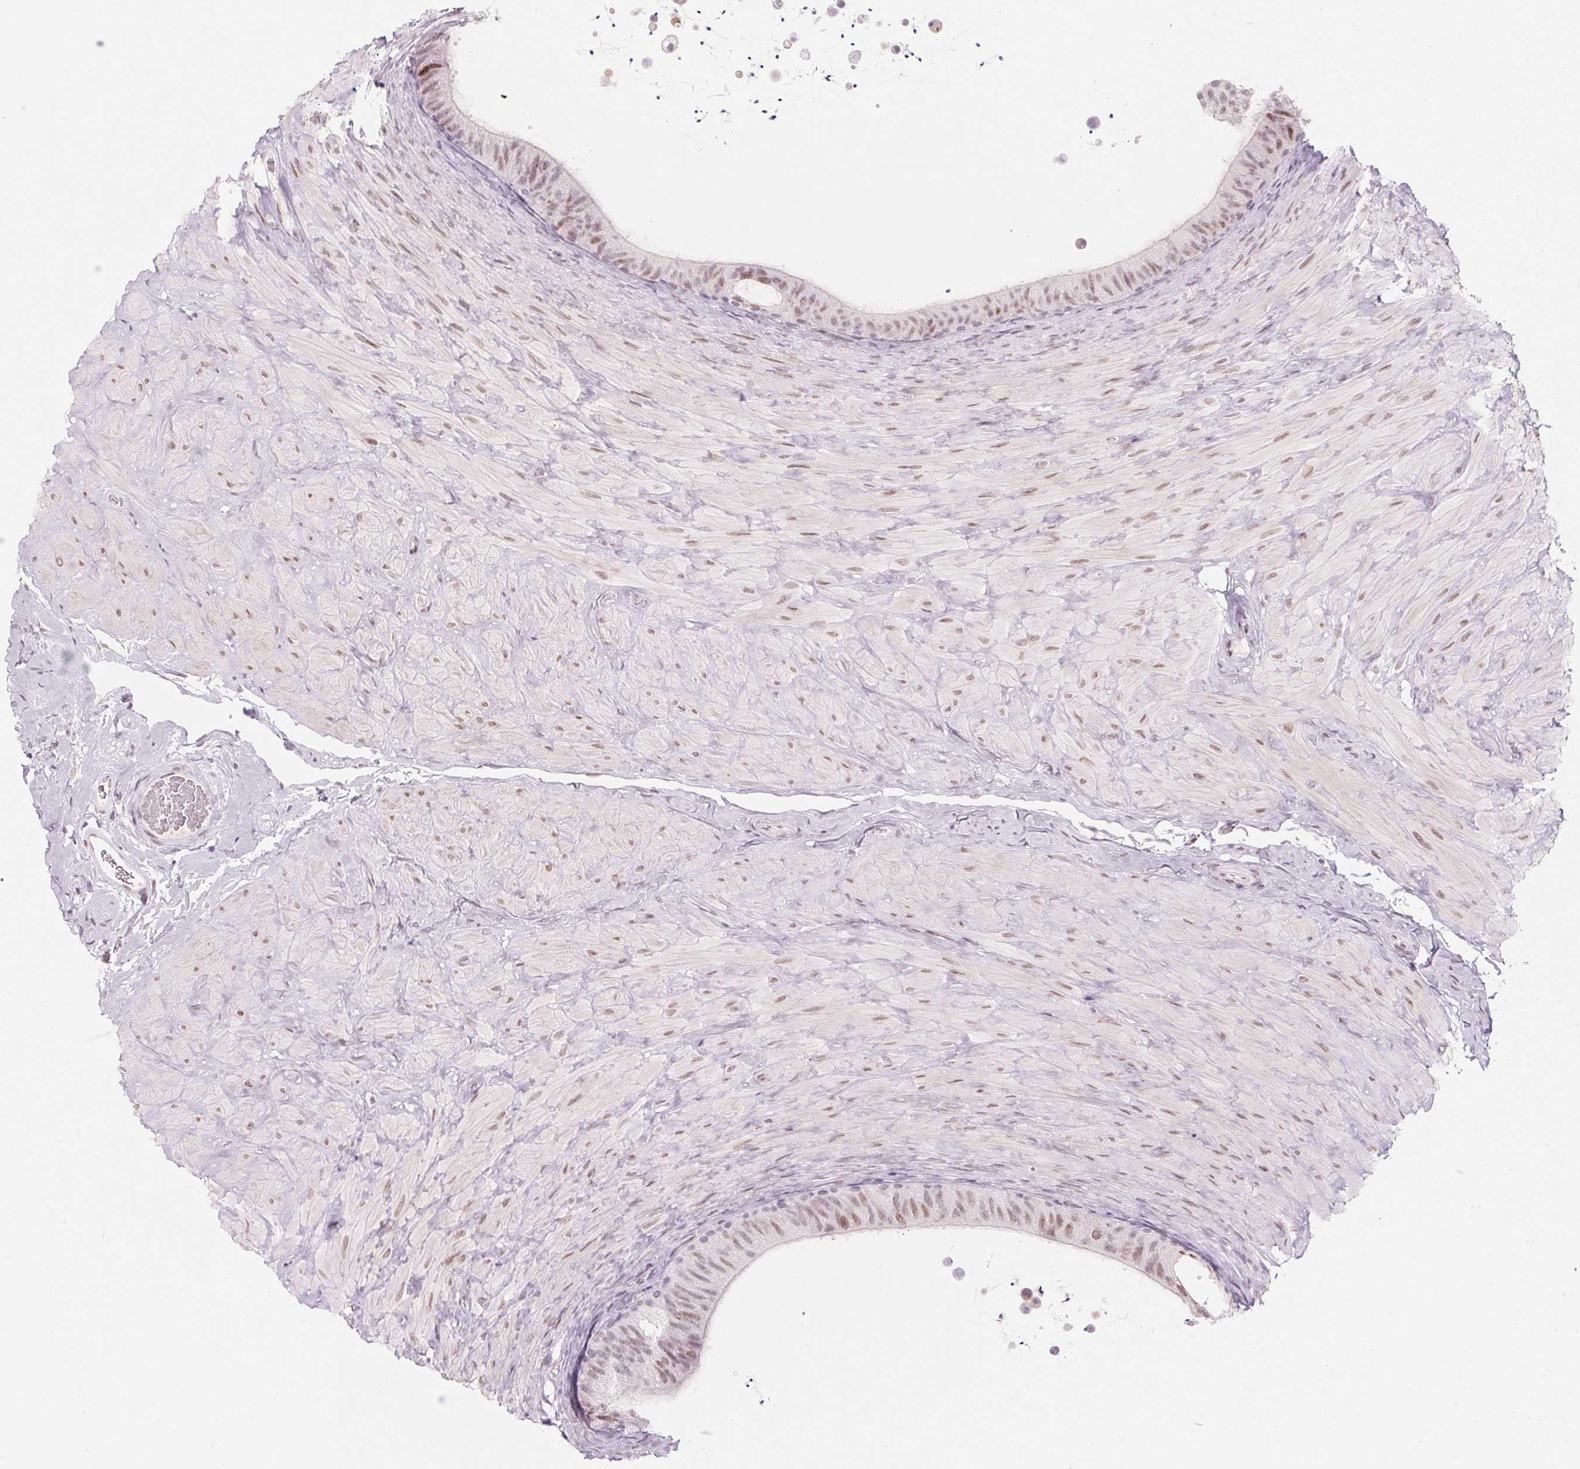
{"staining": {"intensity": "moderate", "quantity": ">75%", "location": "nuclear"}, "tissue": "epididymis", "cell_type": "Glandular cells", "image_type": "normal", "snomed": [{"axis": "morphology", "description": "Normal tissue, NOS"}, {"axis": "topography", "description": "Epididymis, spermatic cord, NOS"}, {"axis": "topography", "description": "Epididymis"}], "caption": "A high-resolution micrograph shows IHC staining of benign epididymis, which demonstrates moderate nuclear positivity in about >75% of glandular cells.", "gene": "KCNQ2", "patient": {"sex": "male", "age": 31}}